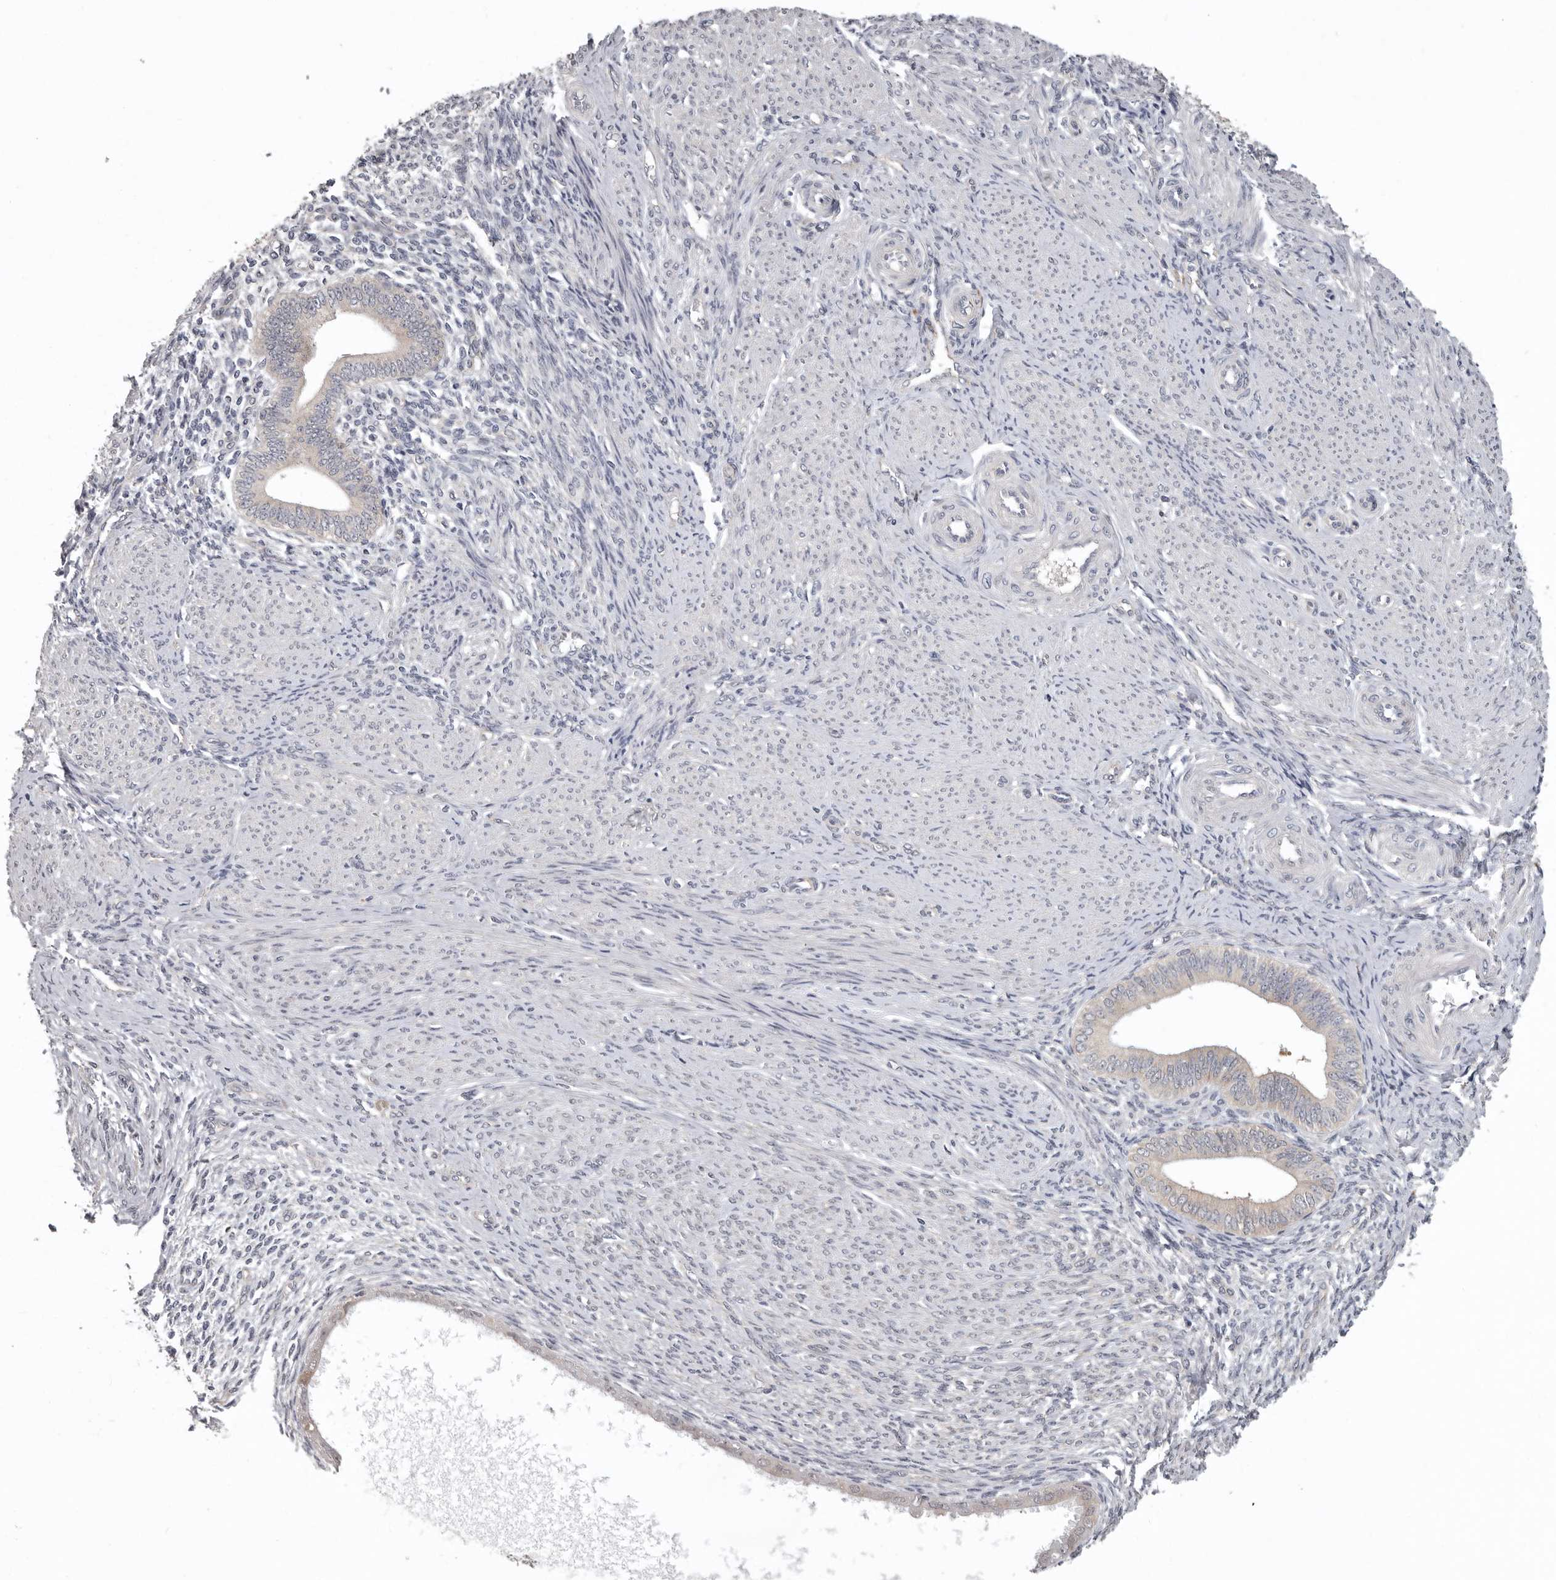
{"staining": {"intensity": "negative", "quantity": "none", "location": "none"}, "tissue": "endometrium", "cell_type": "Cells in endometrial stroma", "image_type": "normal", "snomed": [{"axis": "morphology", "description": "Normal tissue, NOS"}, {"axis": "topography", "description": "Endometrium"}], "caption": "DAB (3,3'-diaminobenzidine) immunohistochemical staining of unremarkable endometrium displays no significant expression in cells in endometrial stroma. (Stains: DAB immunohistochemistry with hematoxylin counter stain, Microscopy: brightfield microscopy at high magnification).", "gene": "RALGPS2", "patient": {"sex": "female", "age": 42}}